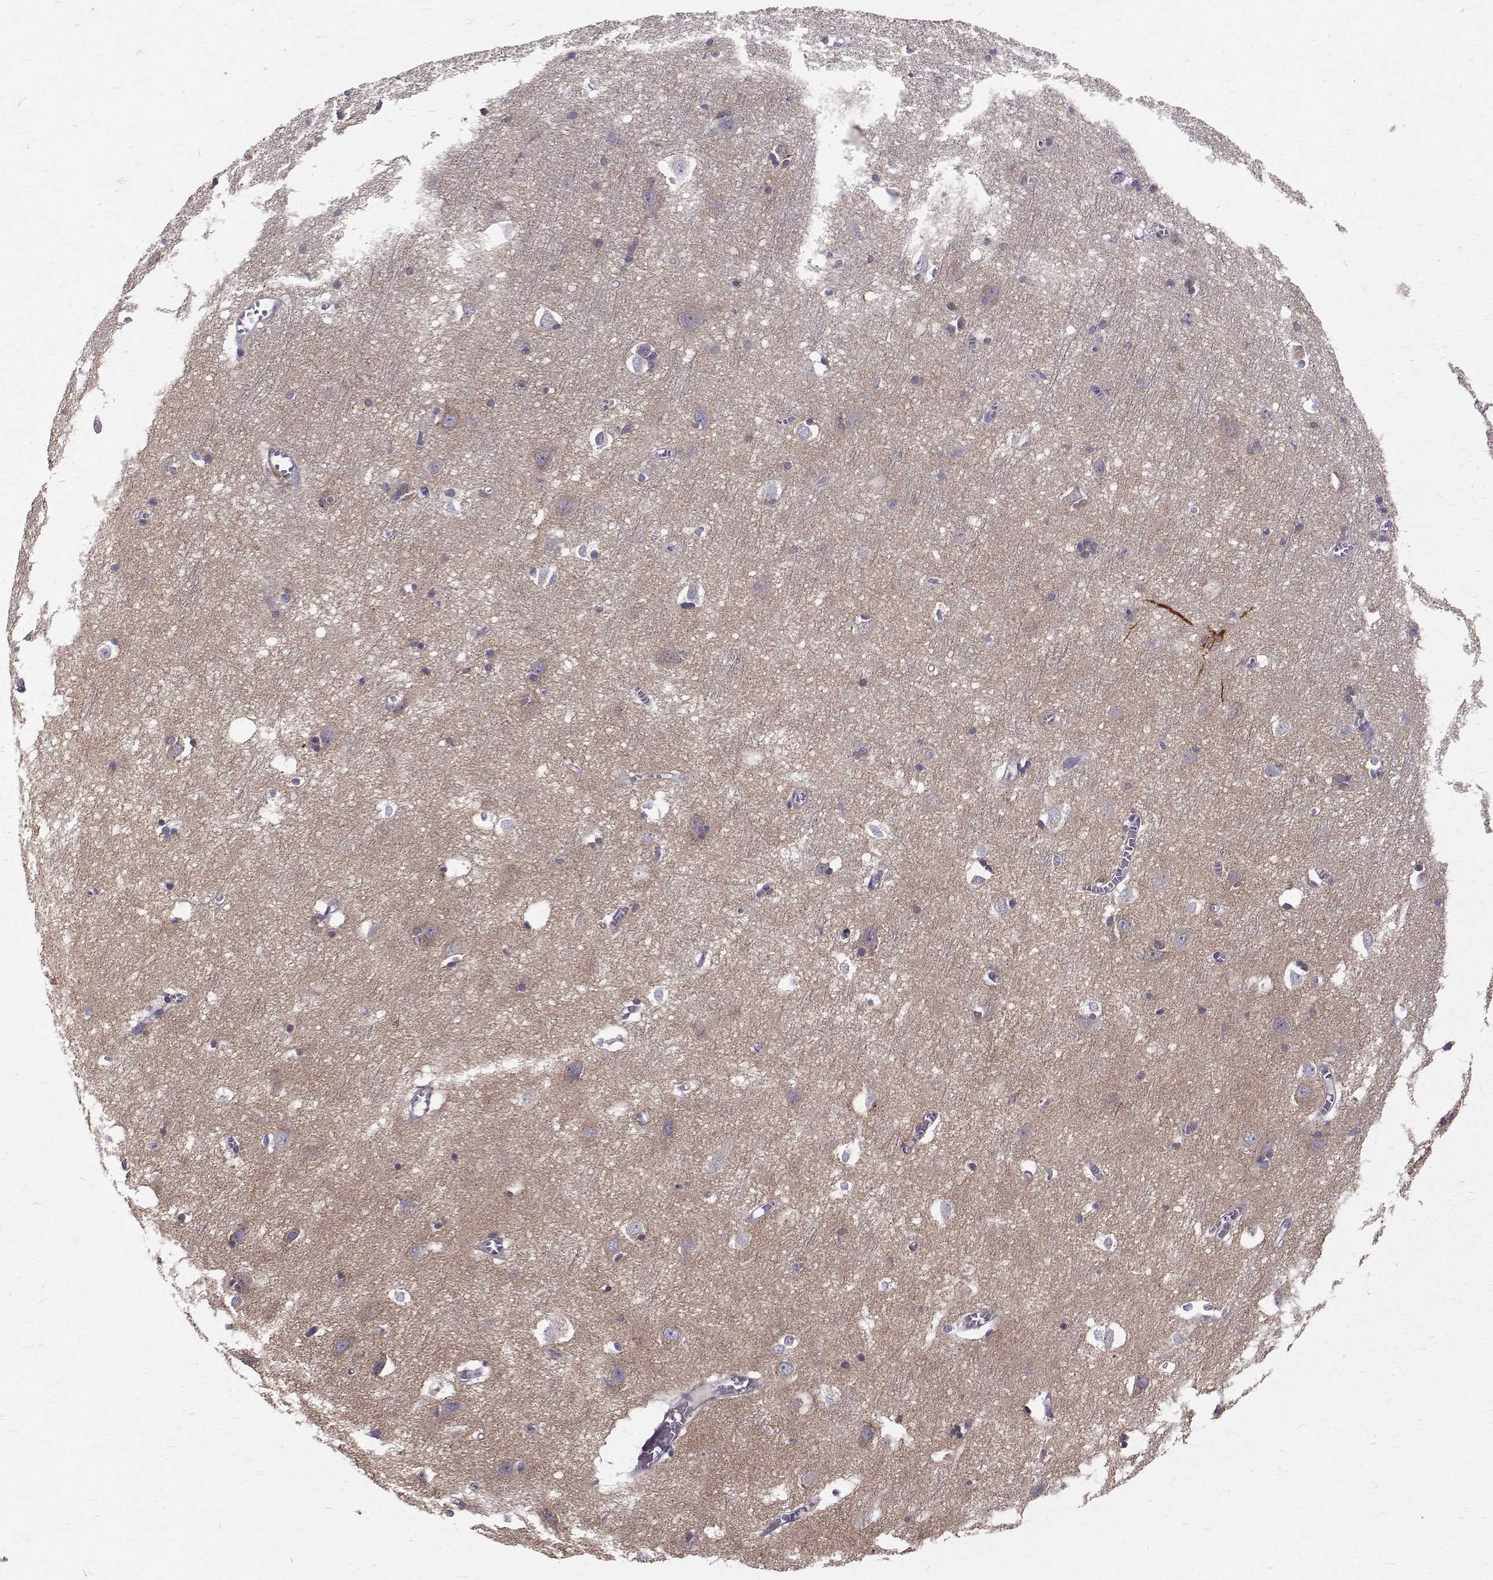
{"staining": {"intensity": "negative", "quantity": "none", "location": "none"}, "tissue": "cerebral cortex", "cell_type": "Endothelial cells", "image_type": "normal", "snomed": [{"axis": "morphology", "description": "Normal tissue, NOS"}, {"axis": "topography", "description": "Cerebral cortex"}], "caption": "This is an IHC histopathology image of unremarkable cerebral cortex. There is no staining in endothelial cells.", "gene": "ARFGAP1", "patient": {"sex": "male", "age": 70}}